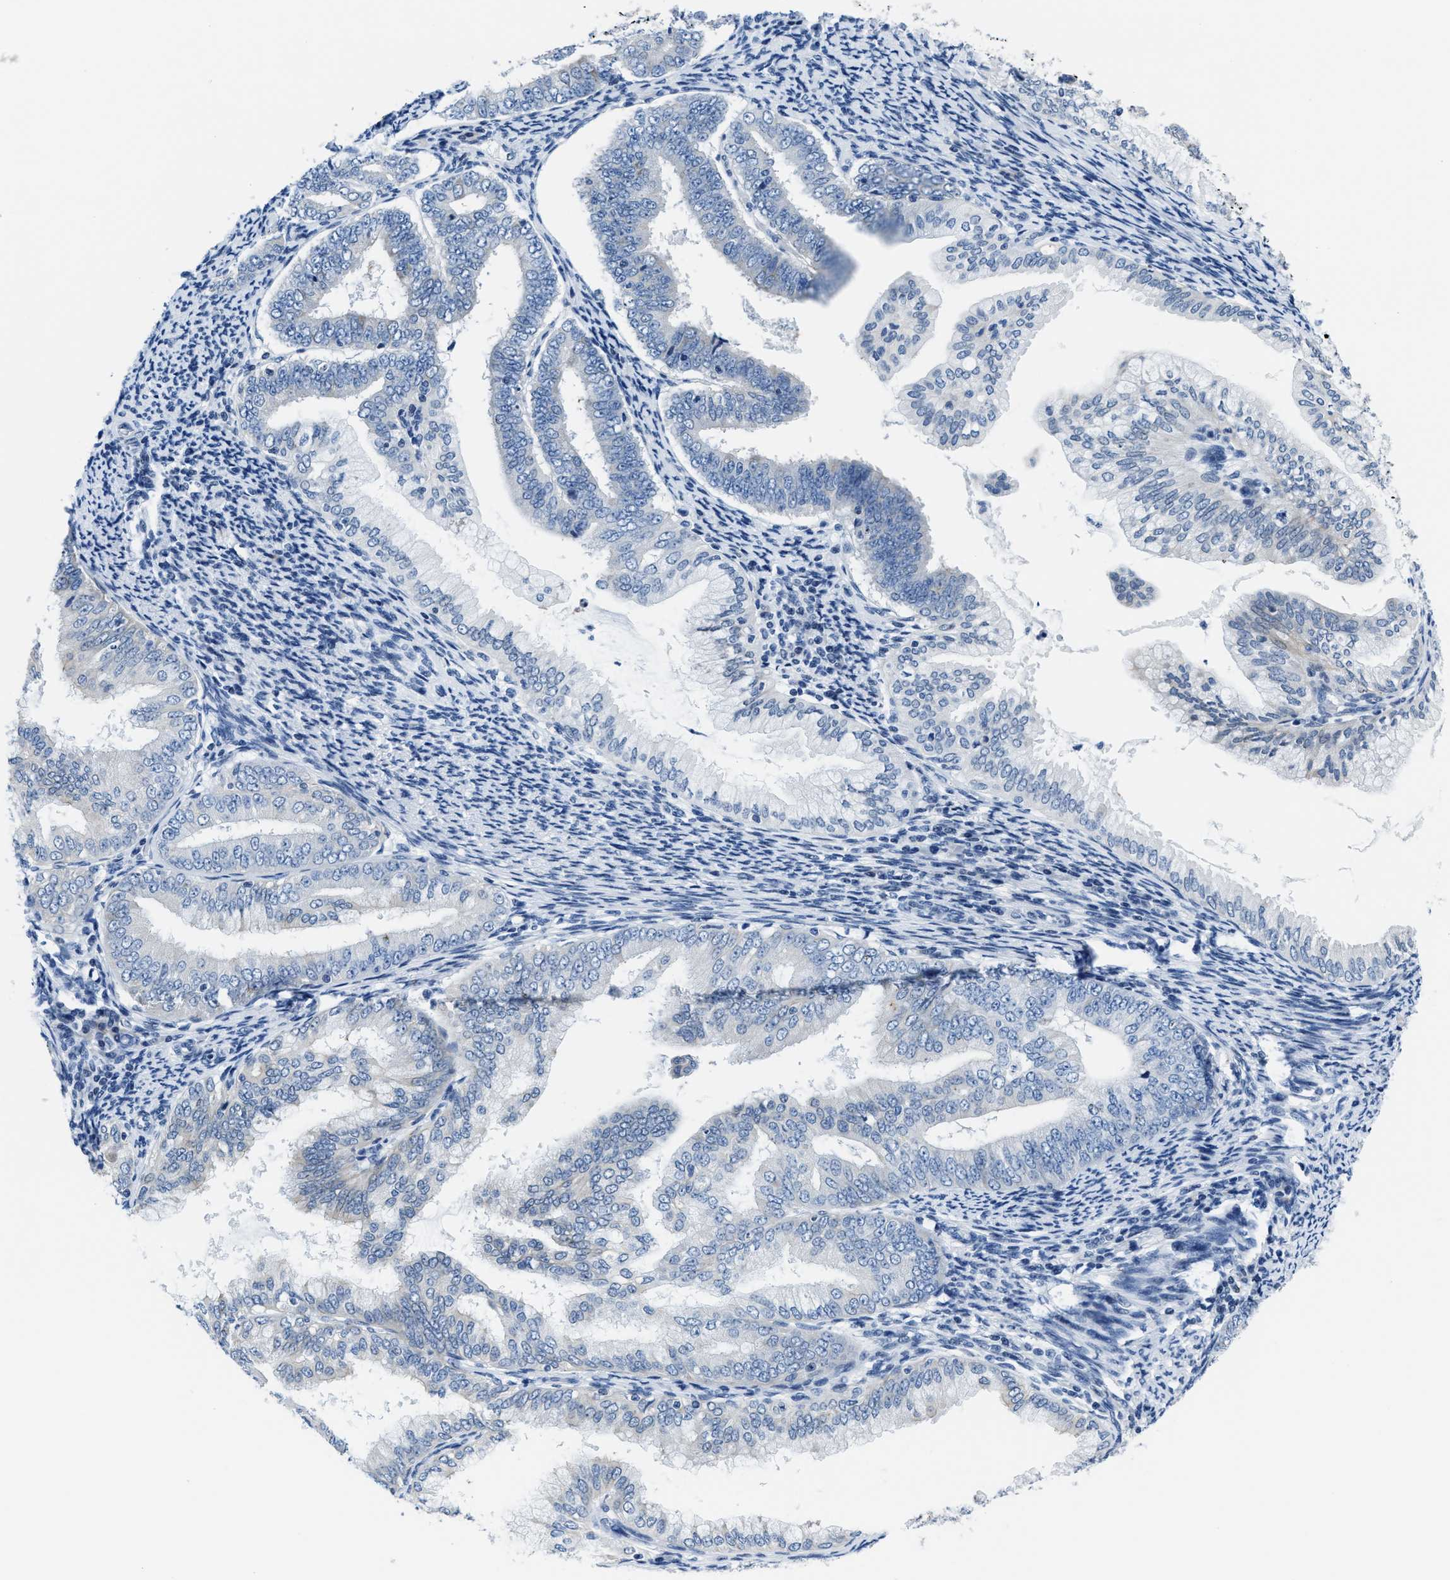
{"staining": {"intensity": "negative", "quantity": "none", "location": "none"}, "tissue": "endometrial cancer", "cell_type": "Tumor cells", "image_type": "cancer", "snomed": [{"axis": "morphology", "description": "Adenocarcinoma, NOS"}, {"axis": "topography", "description": "Endometrium"}], "caption": "Immunohistochemistry of endometrial cancer (adenocarcinoma) shows no positivity in tumor cells. (Brightfield microscopy of DAB (3,3'-diaminobenzidine) IHC at high magnification).", "gene": "ASZ1", "patient": {"sex": "female", "age": 63}}